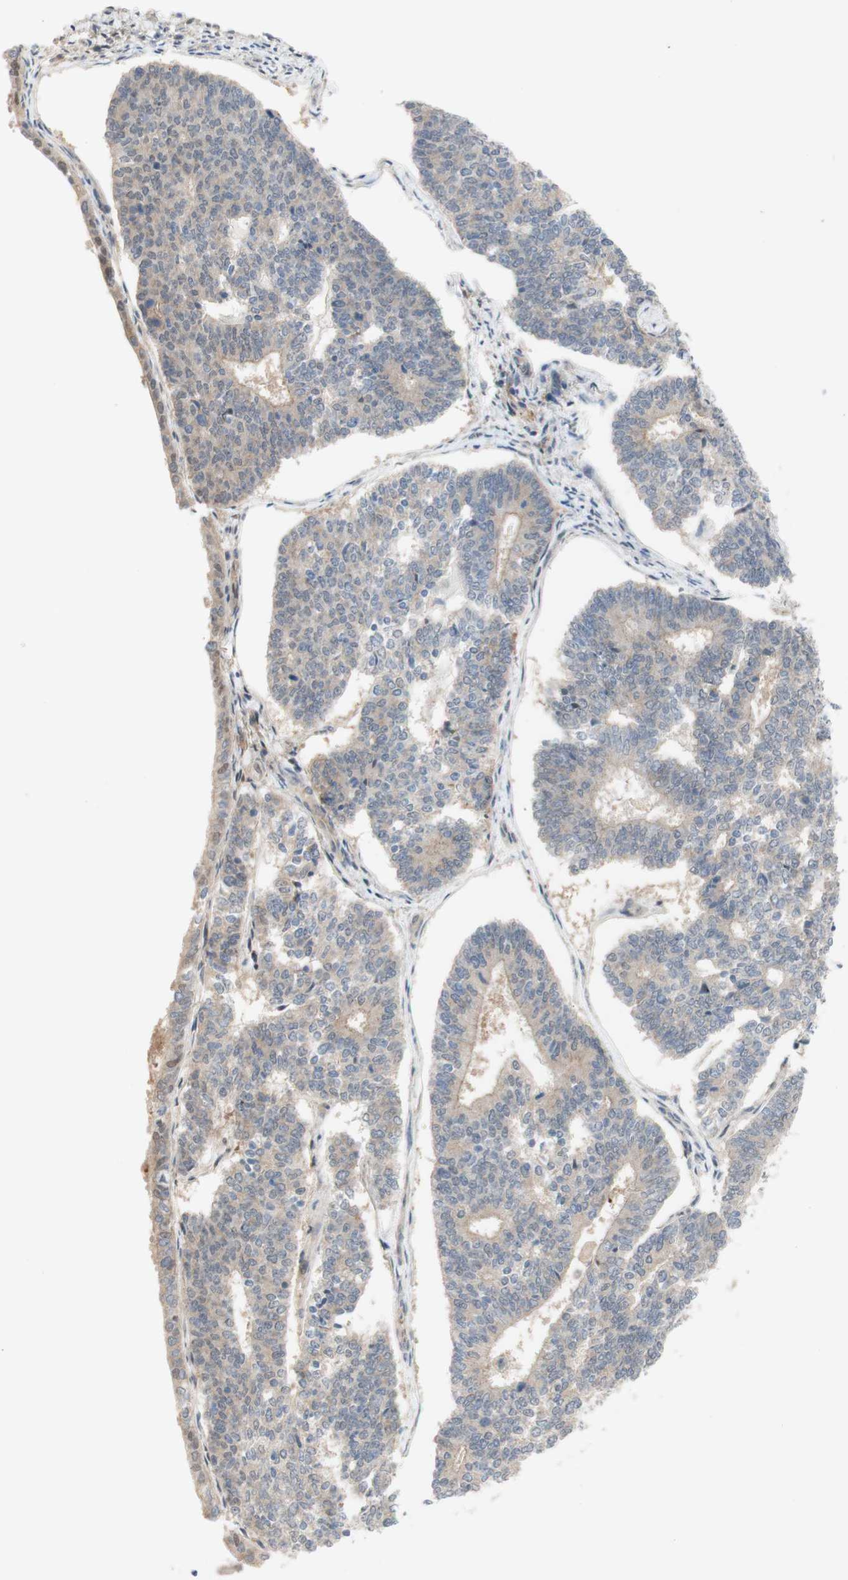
{"staining": {"intensity": "weak", "quantity": "25%-75%", "location": "cytoplasmic/membranous"}, "tissue": "endometrial cancer", "cell_type": "Tumor cells", "image_type": "cancer", "snomed": [{"axis": "morphology", "description": "Adenocarcinoma, NOS"}, {"axis": "topography", "description": "Endometrium"}], "caption": "Endometrial cancer (adenocarcinoma) was stained to show a protein in brown. There is low levels of weak cytoplasmic/membranous expression in approximately 25%-75% of tumor cells.", "gene": "RFNG", "patient": {"sex": "female", "age": 70}}